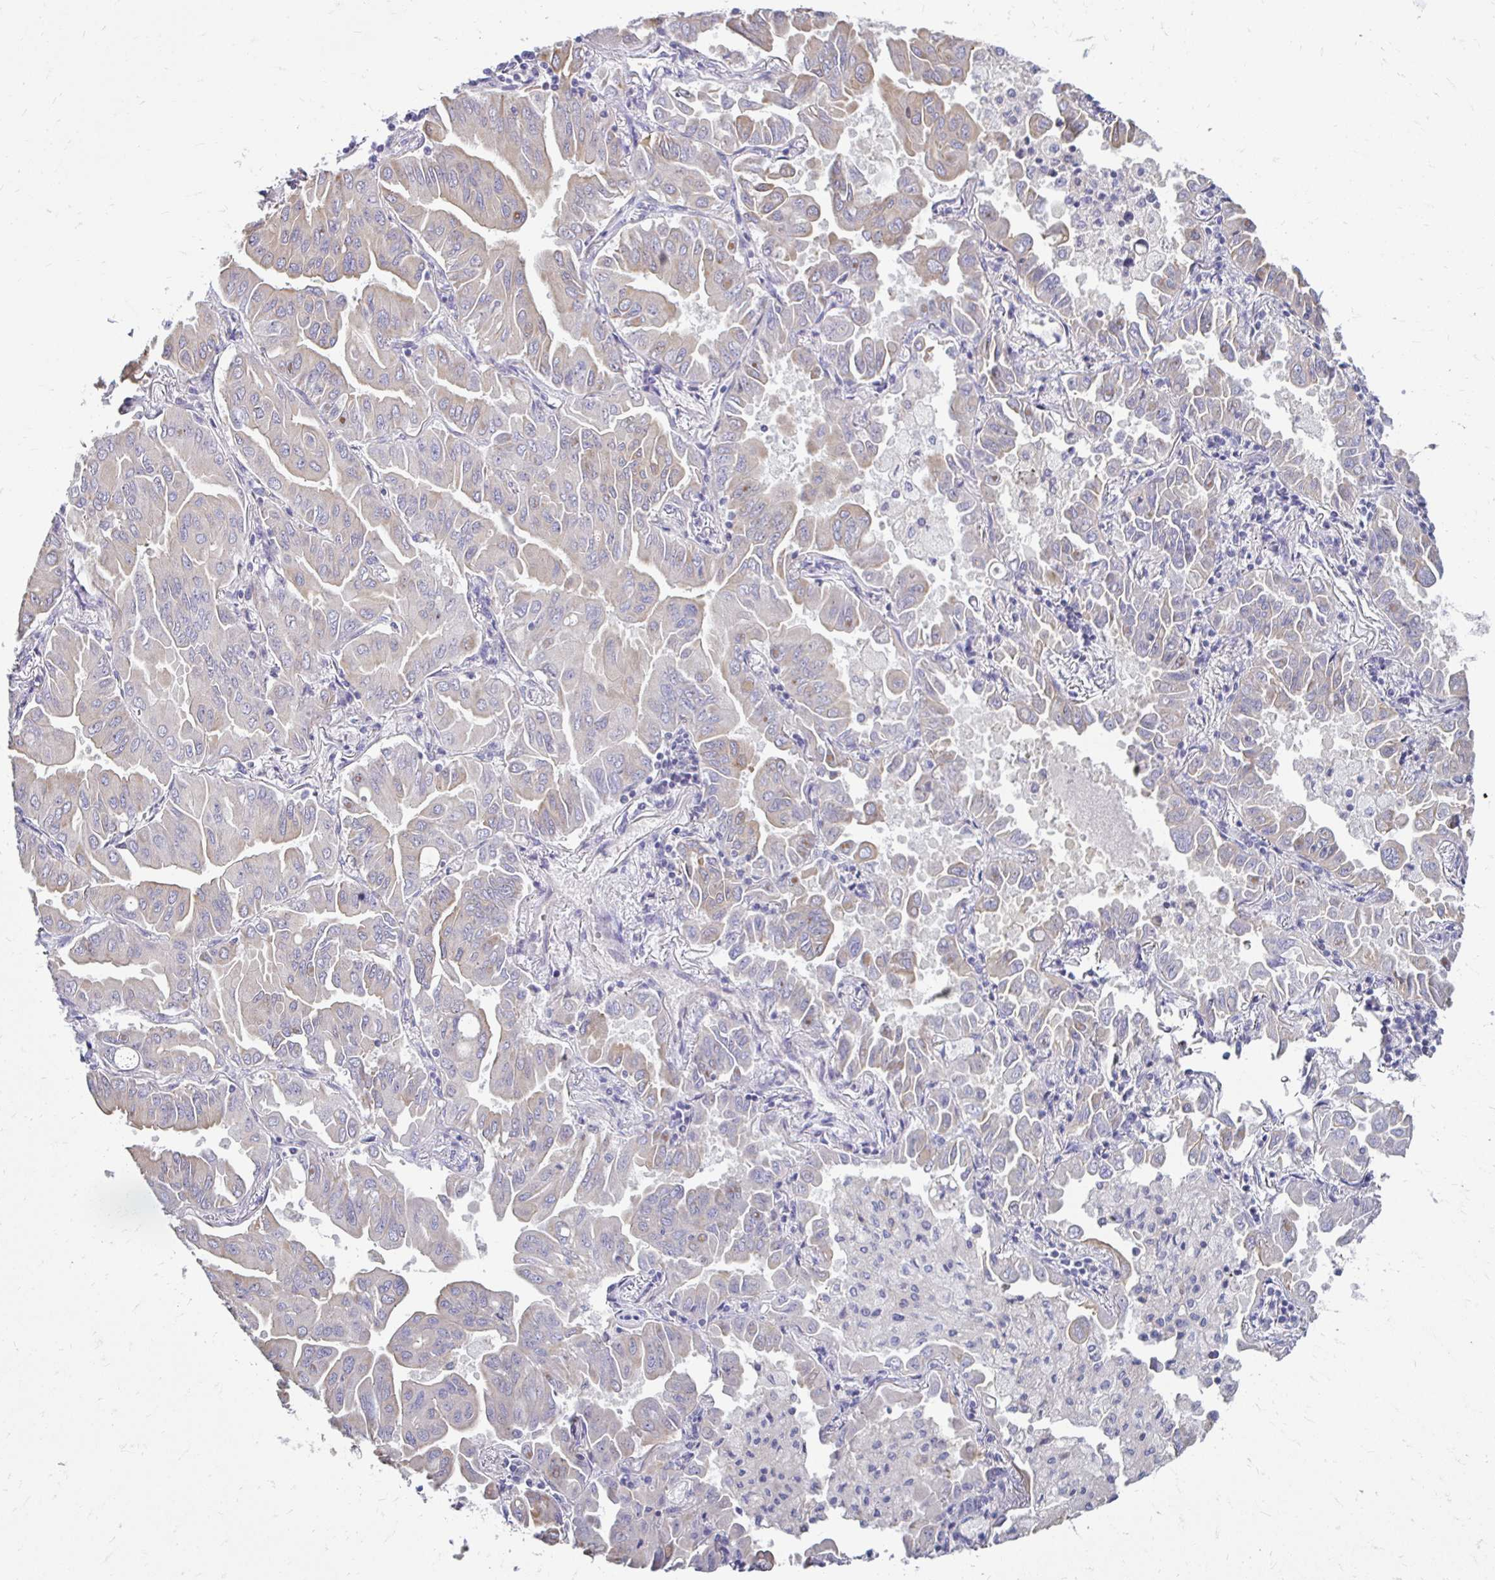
{"staining": {"intensity": "weak", "quantity": "<25%", "location": "cytoplasmic/membranous"}, "tissue": "lung cancer", "cell_type": "Tumor cells", "image_type": "cancer", "snomed": [{"axis": "morphology", "description": "Adenocarcinoma, NOS"}, {"axis": "topography", "description": "Lung"}], "caption": "Immunohistochemistry (IHC) of human lung adenocarcinoma shows no expression in tumor cells. (Stains: DAB (3,3'-diaminobenzidine) immunohistochemistry (IHC) with hematoxylin counter stain, Microscopy: brightfield microscopy at high magnification).", "gene": "AKAP6", "patient": {"sex": "male", "age": 64}}